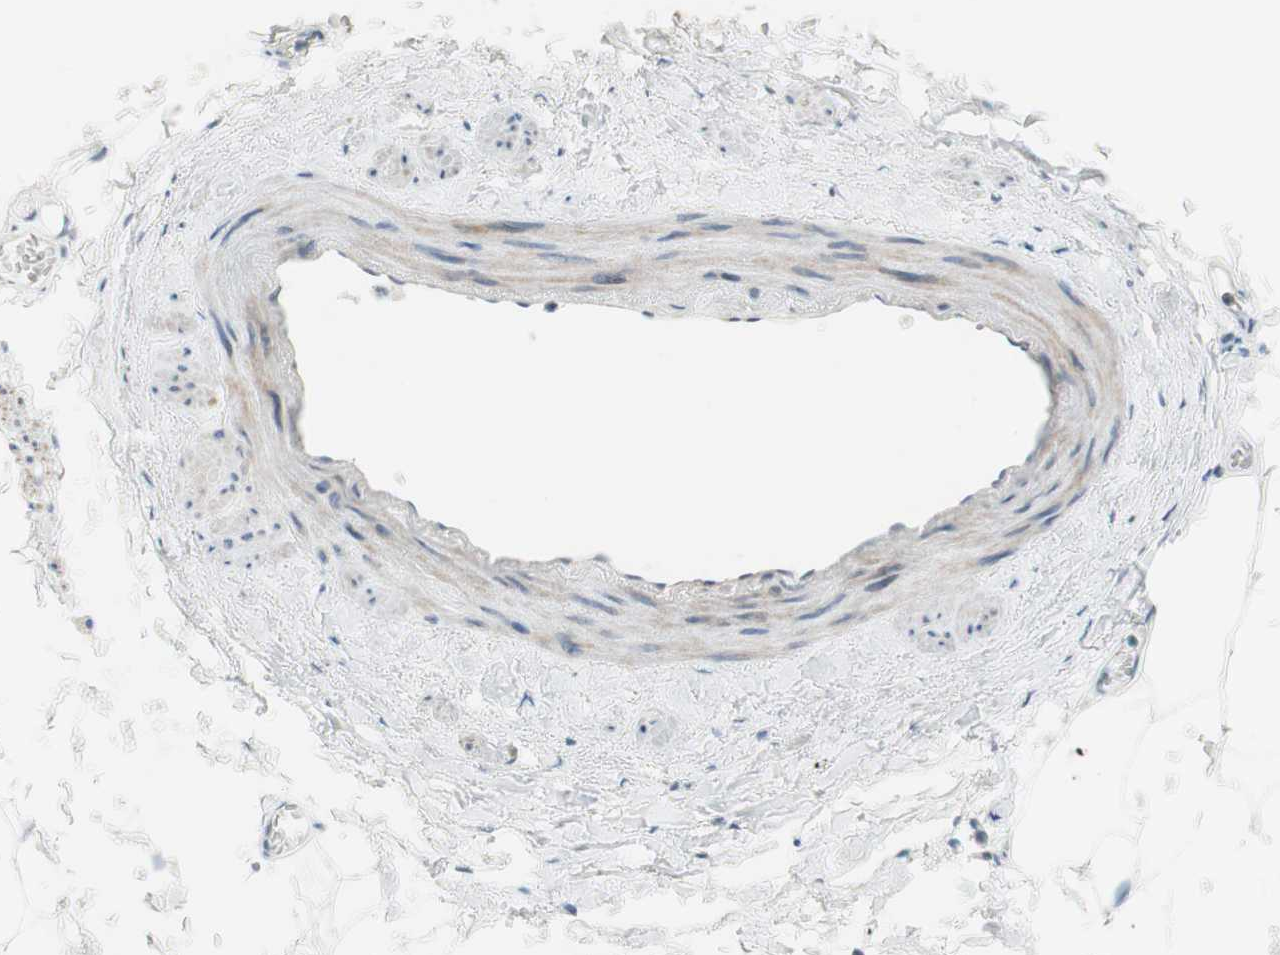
{"staining": {"intensity": "negative", "quantity": "none", "location": "none"}, "tissue": "adipose tissue", "cell_type": "Adipocytes", "image_type": "normal", "snomed": [{"axis": "morphology", "description": "Normal tissue, NOS"}, {"axis": "topography", "description": "Adipose tissue"}, {"axis": "topography", "description": "Peripheral nerve tissue"}], "caption": "This micrograph is of benign adipose tissue stained with immunohistochemistry (IHC) to label a protein in brown with the nuclei are counter-stained blue. There is no positivity in adipocytes.", "gene": "JPH1", "patient": {"sex": "male", "age": 52}}